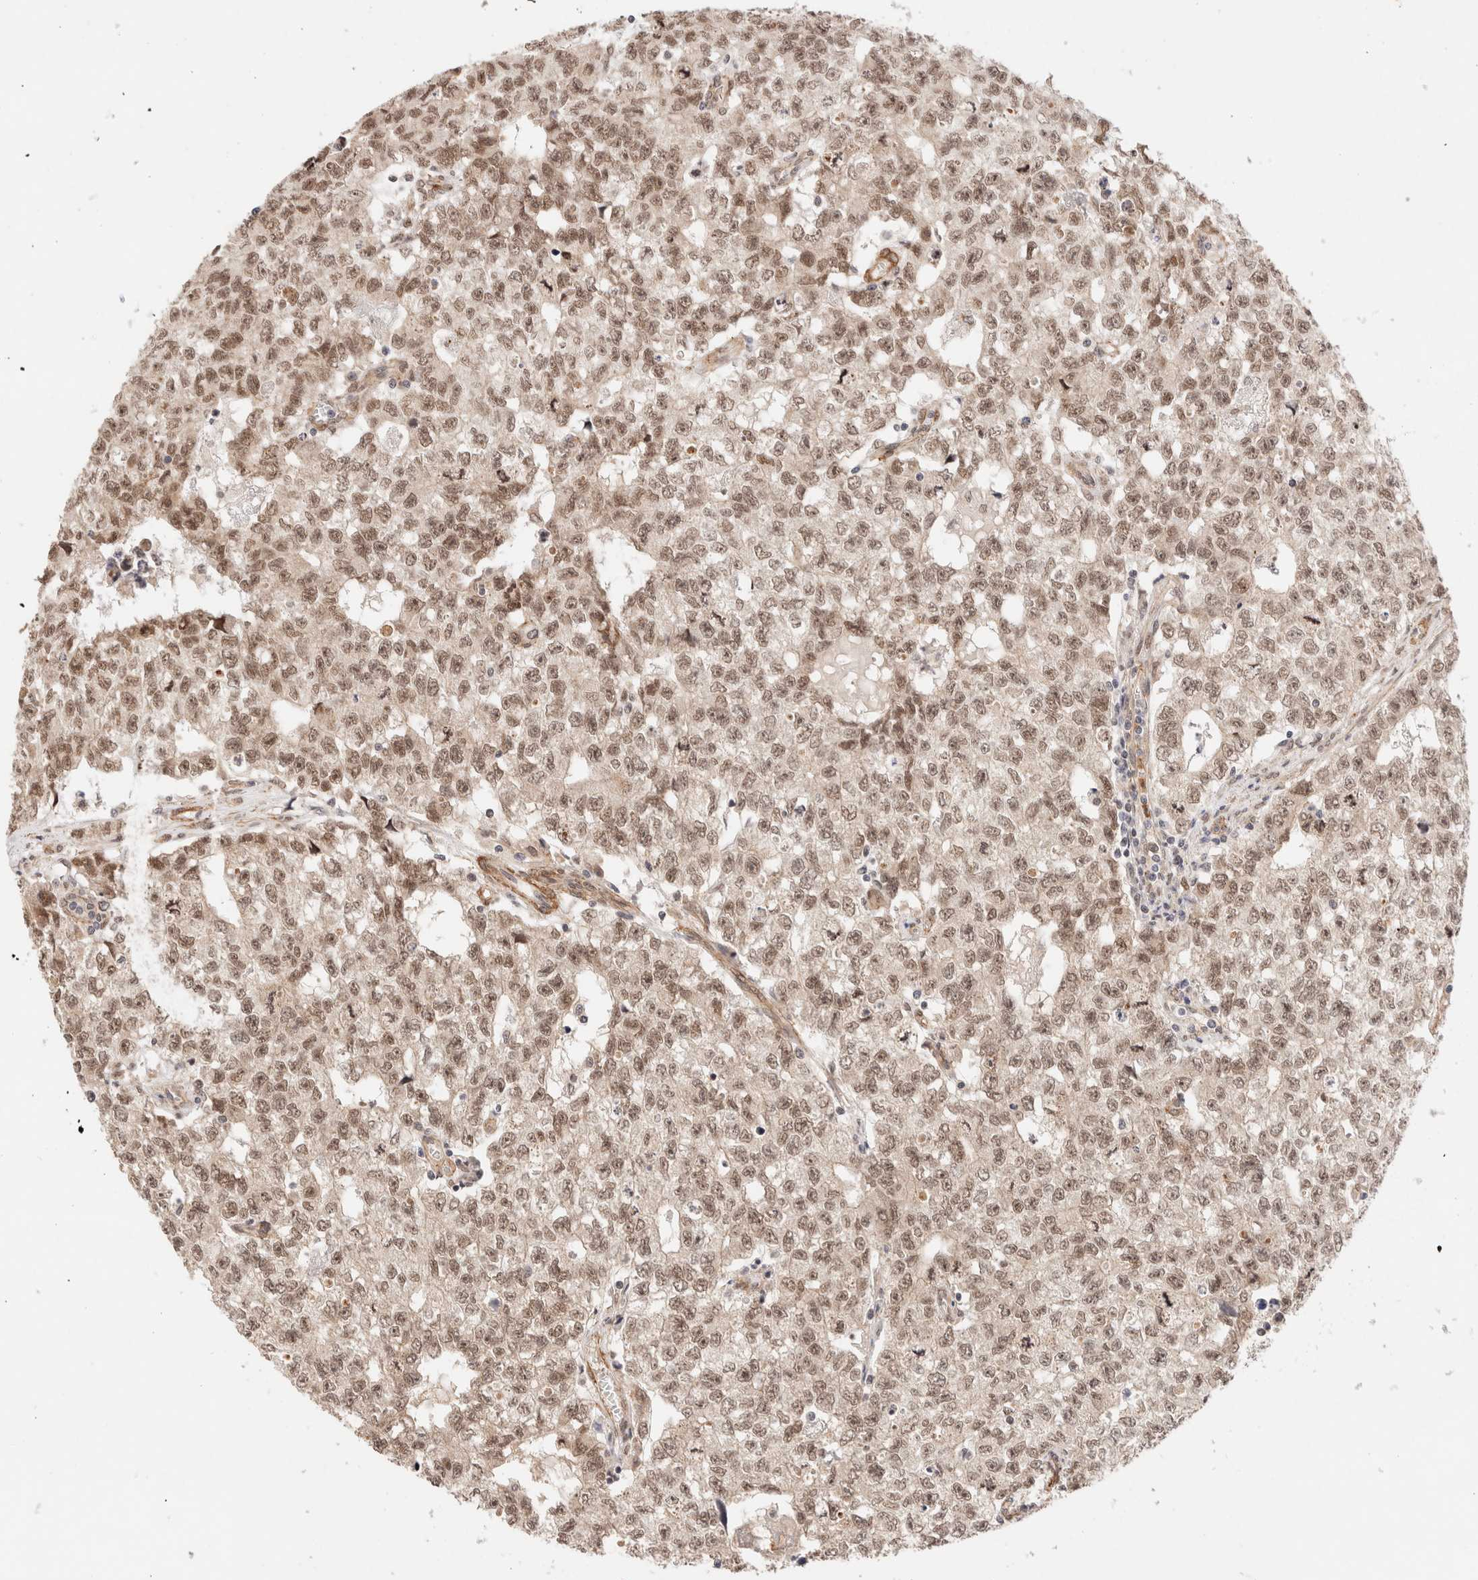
{"staining": {"intensity": "moderate", "quantity": ">75%", "location": "nuclear"}, "tissue": "testis cancer", "cell_type": "Tumor cells", "image_type": "cancer", "snomed": [{"axis": "morphology", "description": "Carcinoma, Embryonal, NOS"}, {"axis": "topography", "description": "Testis"}], "caption": "Protein expression analysis of embryonal carcinoma (testis) shows moderate nuclear positivity in about >75% of tumor cells.", "gene": "BRPF3", "patient": {"sex": "male", "age": 28}}